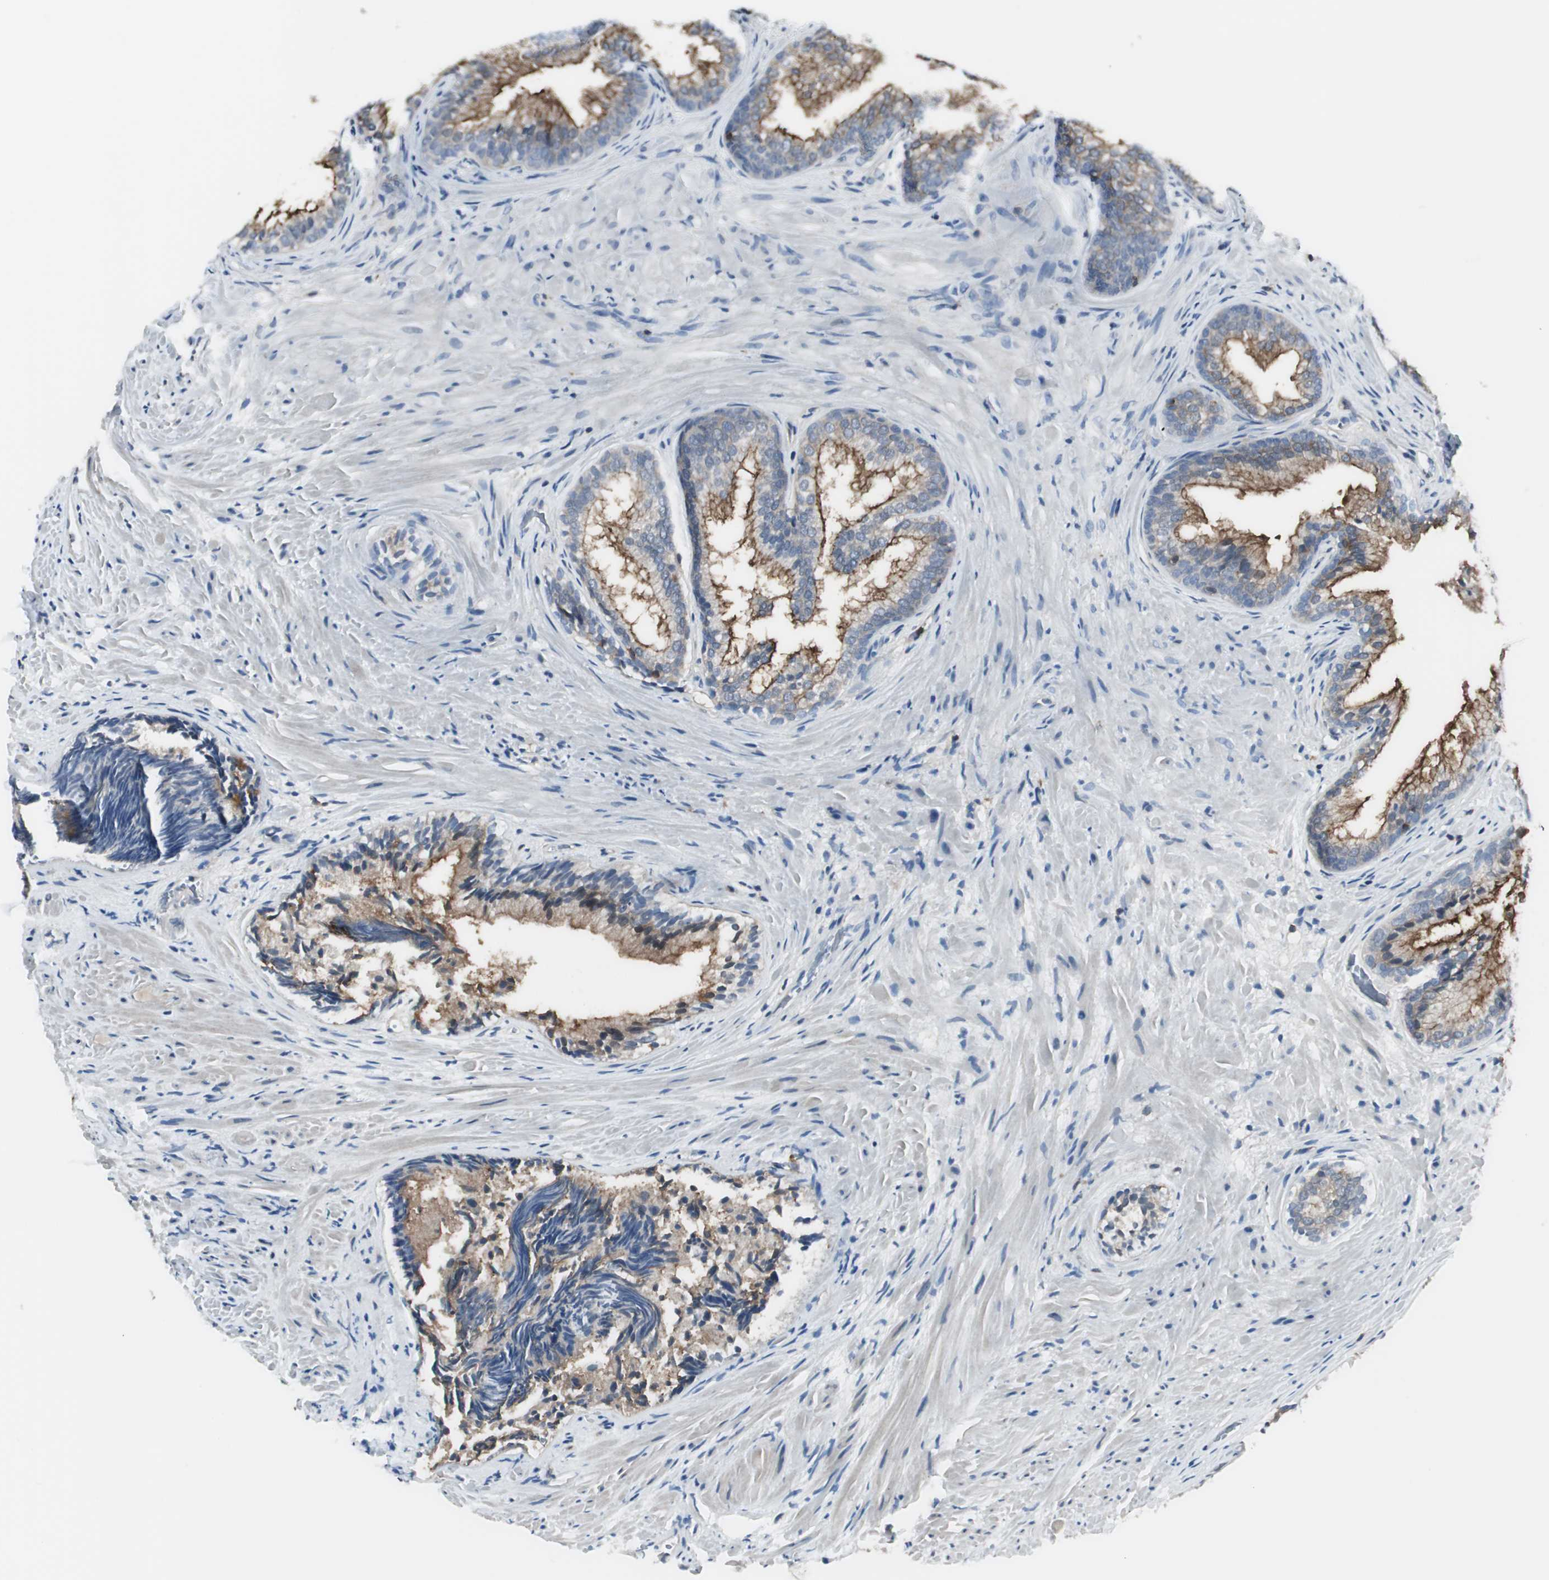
{"staining": {"intensity": "moderate", "quantity": "25%-75%", "location": "cytoplasmic/membranous"}, "tissue": "prostate", "cell_type": "Glandular cells", "image_type": "normal", "snomed": [{"axis": "morphology", "description": "Normal tissue, NOS"}, {"axis": "topography", "description": "Prostate"}], "caption": "Moderate cytoplasmic/membranous expression for a protein is present in about 25%-75% of glandular cells of benign prostate using immunohistochemistry.", "gene": "SLC9A3R1", "patient": {"sex": "male", "age": 76}}